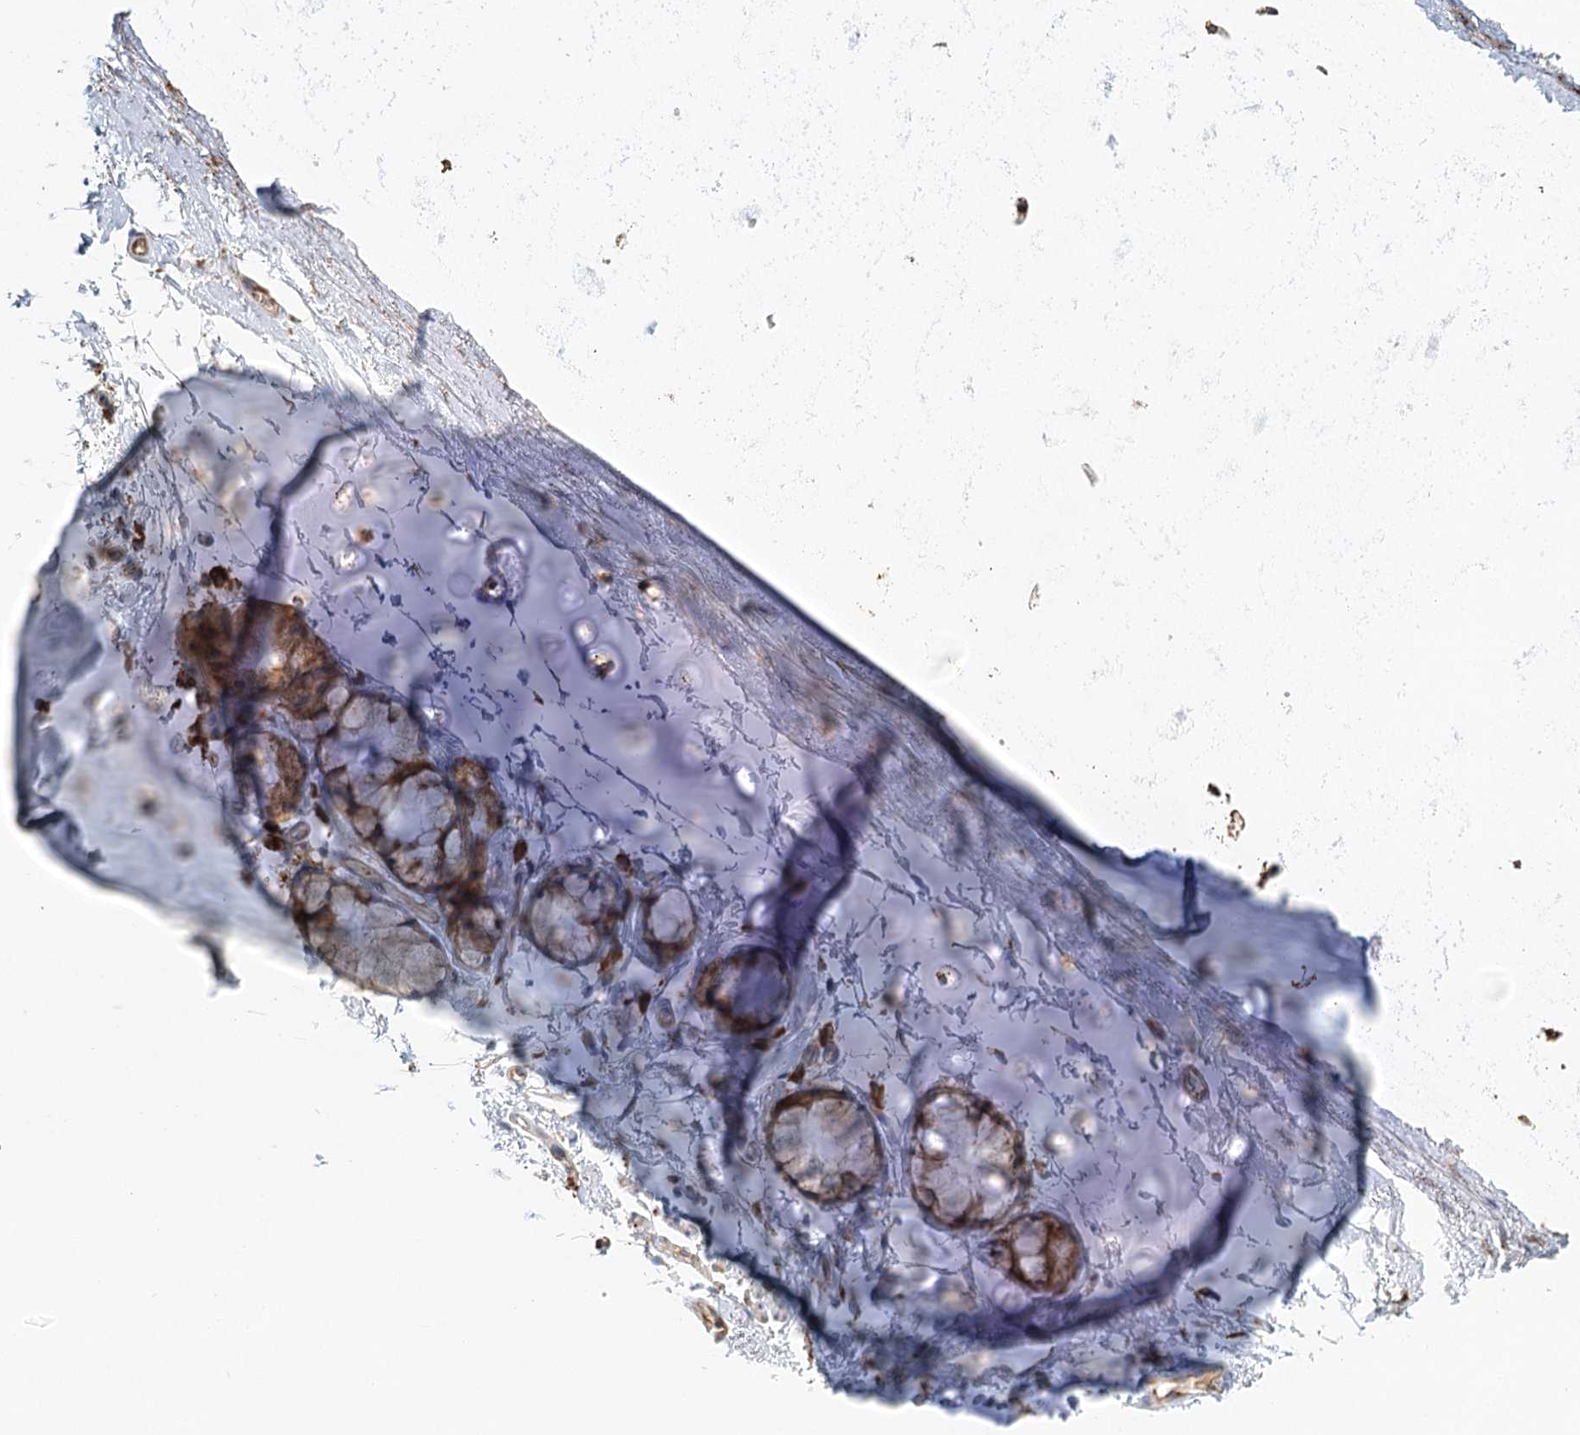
{"staining": {"intensity": "negative", "quantity": "25%-75%", "location": "cytoplasmic/membranous"}, "tissue": "adipose tissue", "cell_type": "Adipocytes", "image_type": "normal", "snomed": [{"axis": "morphology", "description": "Normal tissue, NOS"}, {"axis": "topography", "description": "Cartilage tissue"}, {"axis": "topography", "description": "Bronchus"}], "caption": "Photomicrograph shows no protein expression in adipocytes of unremarkable adipose tissue. (DAB (3,3'-diaminobenzidine) immunohistochemistry with hematoxylin counter stain).", "gene": "TAS1R1", "patient": {"sex": "female", "age": 73}}